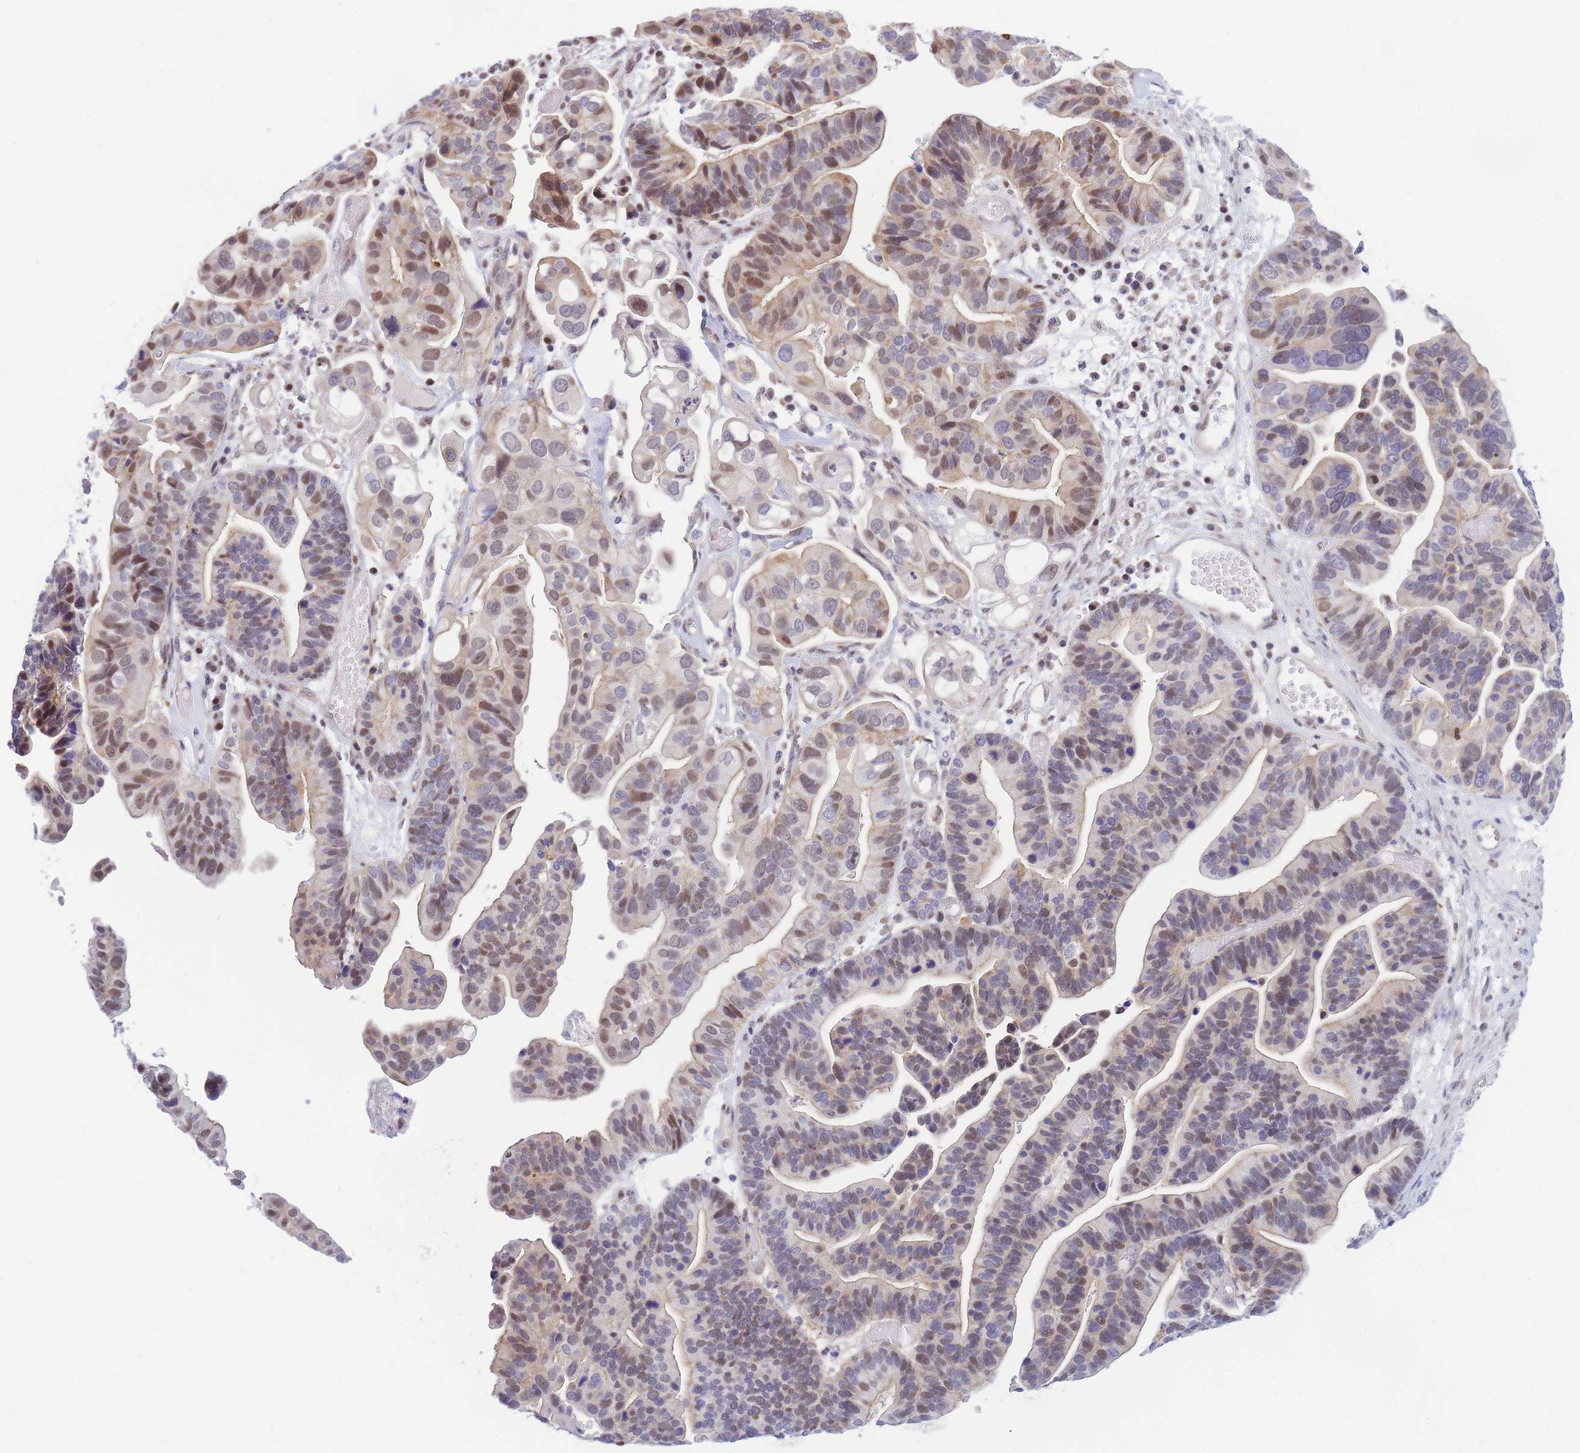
{"staining": {"intensity": "moderate", "quantity": "25%-75%", "location": "nuclear"}, "tissue": "ovarian cancer", "cell_type": "Tumor cells", "image_type": "cancer", "snomed": [{"axis": "morphology", "description": "Cystadenocarcinoma, serous, NOS"}, {"axis": "topography", "description": "Ovary"}], "caption": "DAB immunohistochemical staining of ovarian serous cystadenocarcinoma reveals moderate nuclear protein staining in about 25%-75% of tumor cells.", "gene": "CRACD", "patient": {"sex": "female", "age": 56}}